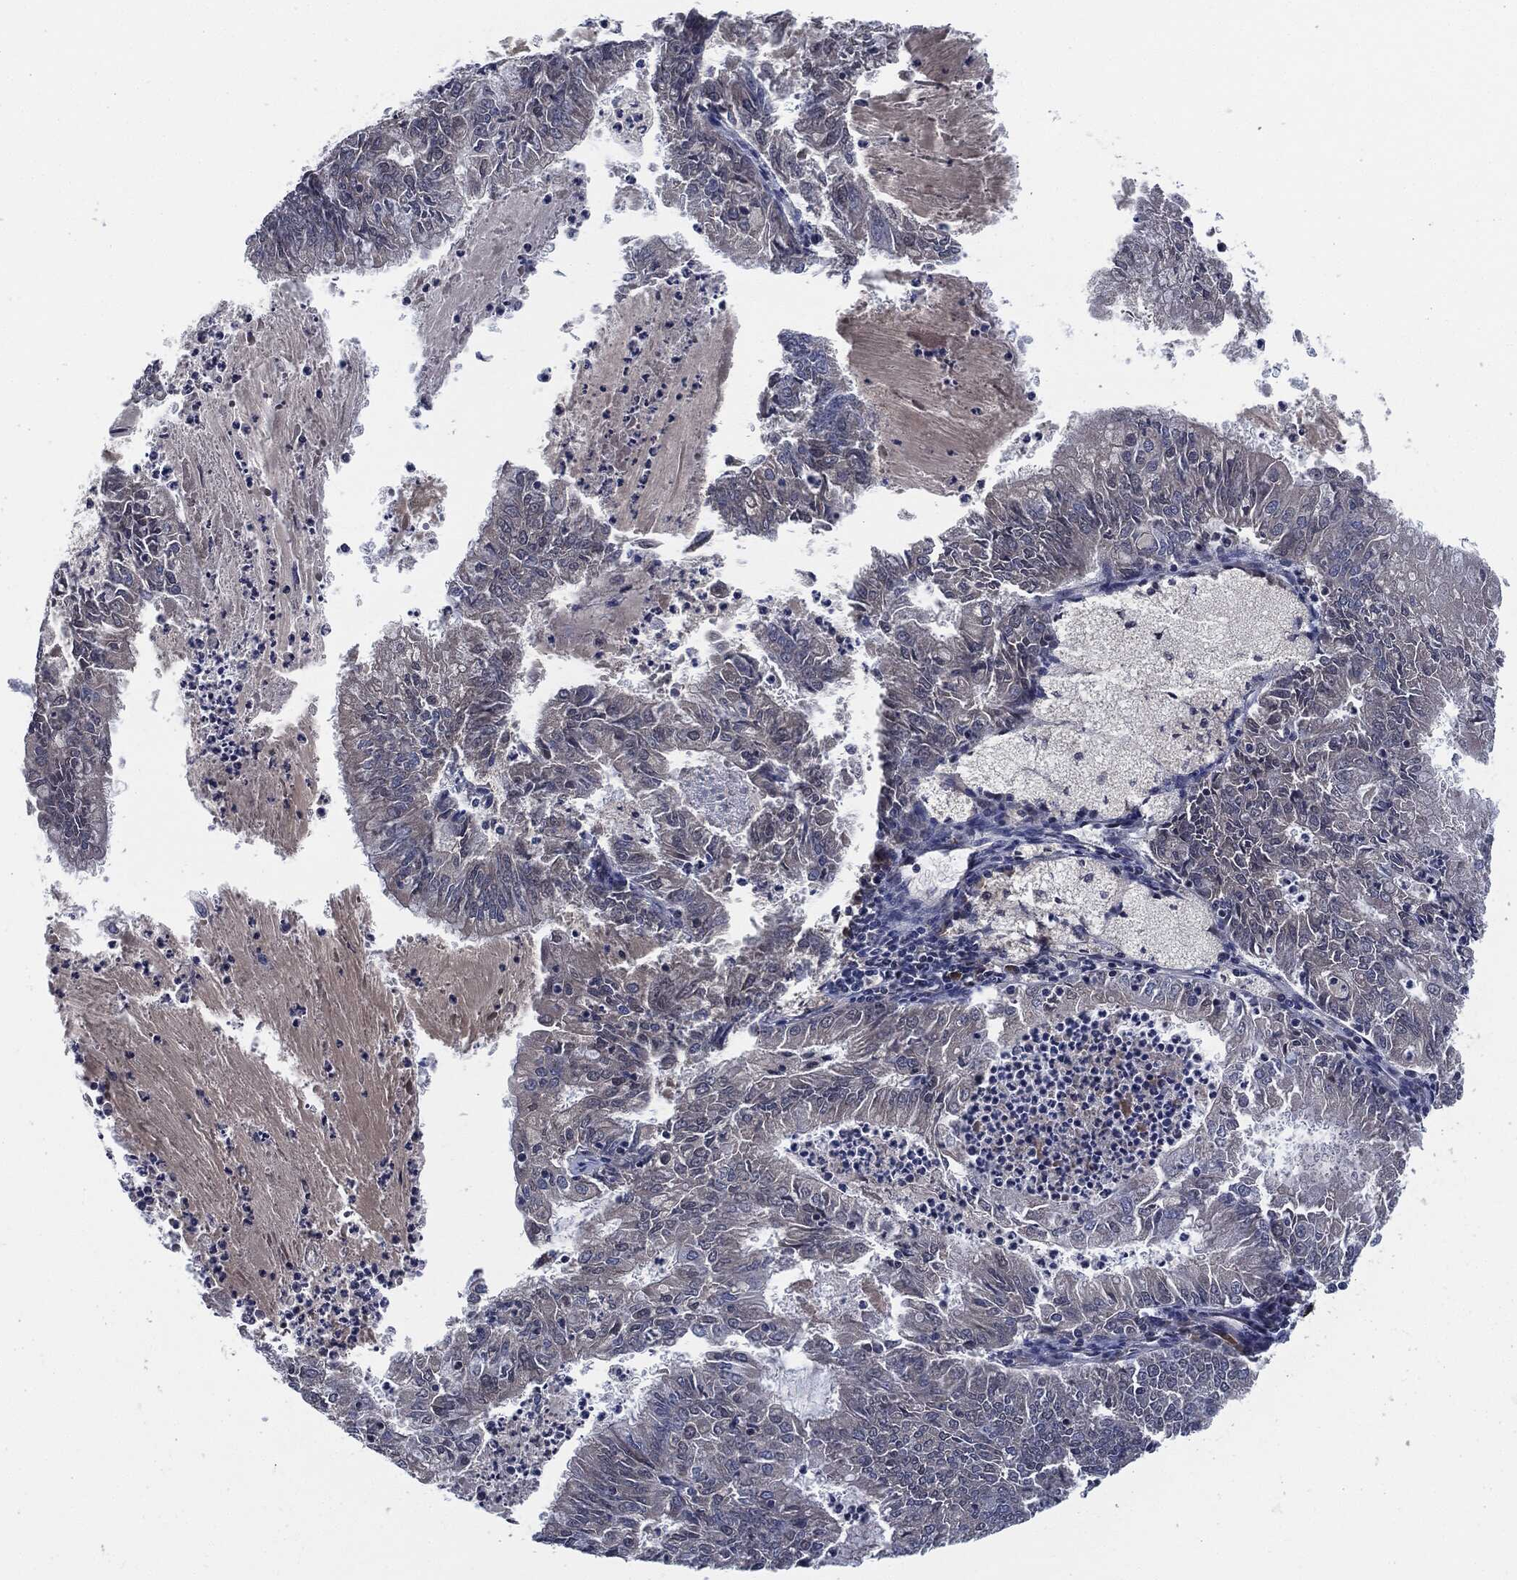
{"staining": {"intensity": "negative", "quantity": "none", "location": "none"}, "tissue": "endometrial cancer", "cell_type": "Tumor cells", "image_type": "cancer", "snomed": [{"axis": "morphology", "description": "Adenocarcinoma, NOS"}, {"axis": "topography", "description": "Endometrium"}], "caption": "DAB immunohistochemical staining of endometrial cancer (adenocarcinoma) shows no significant expression in tumor cells.", "gene": "IL2RG", "patient": {"sex": "female", "age": 57}}